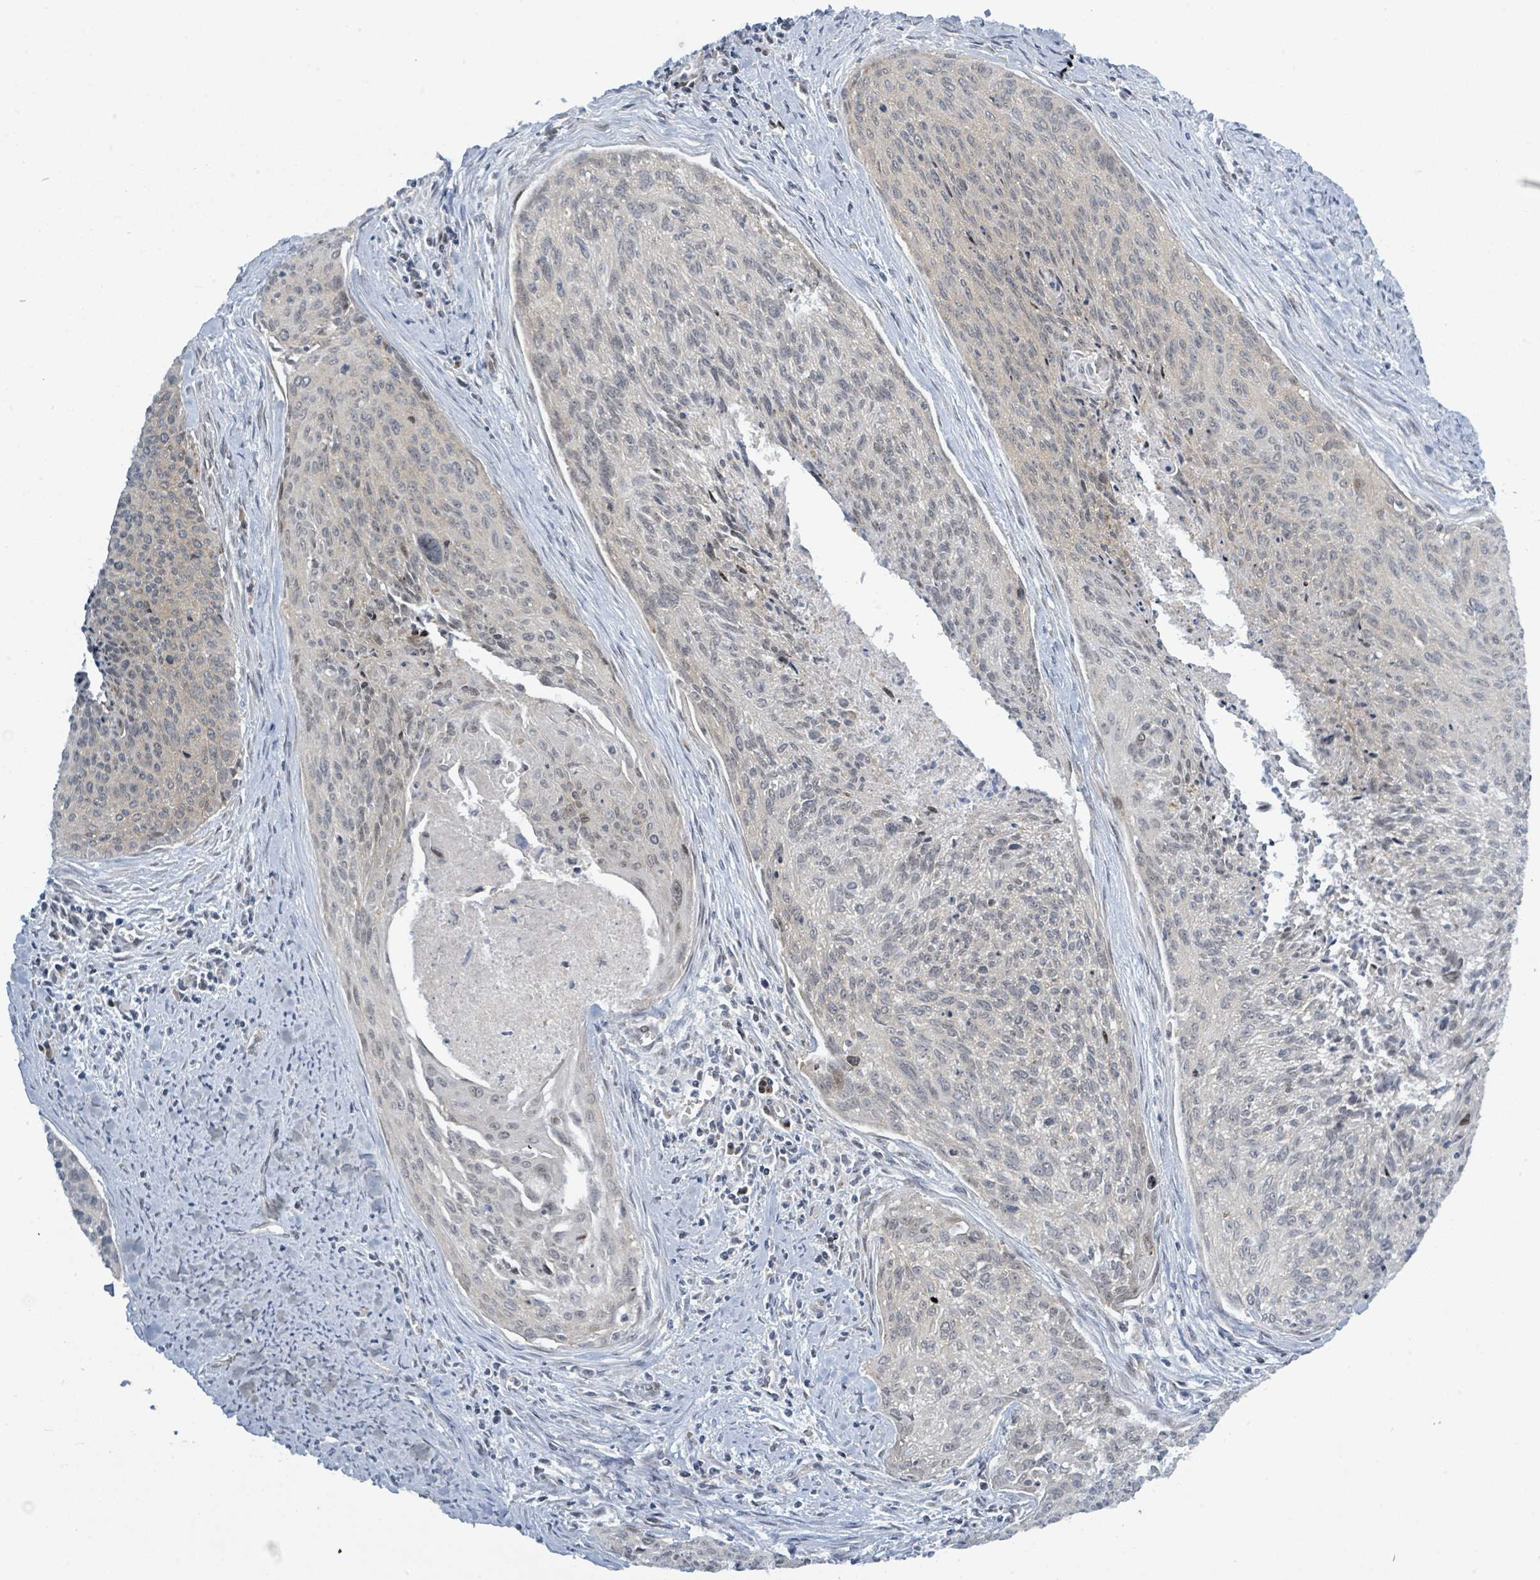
{"staining": {"intensity": "negative", "quantity": "none", "location": "none"}, "tissue": "cervical cancer", "cell_type": "Tumor cells", "image_type": "cancer", "snomed": [{"axis": "morphology", "description": "Squamous cell carcinoma, NOS"}, {"axis": "topography", "description": "Cervix"}], "caption": "There is no significant staining in tumor cells of cervical cancer. (Brightfield microscopy of DAB (3,3'-diaminobenzidine) immunohistochemistry at high magnification).", "gene": "RPL32", "patient": {"sex": "female", "age": 55}}